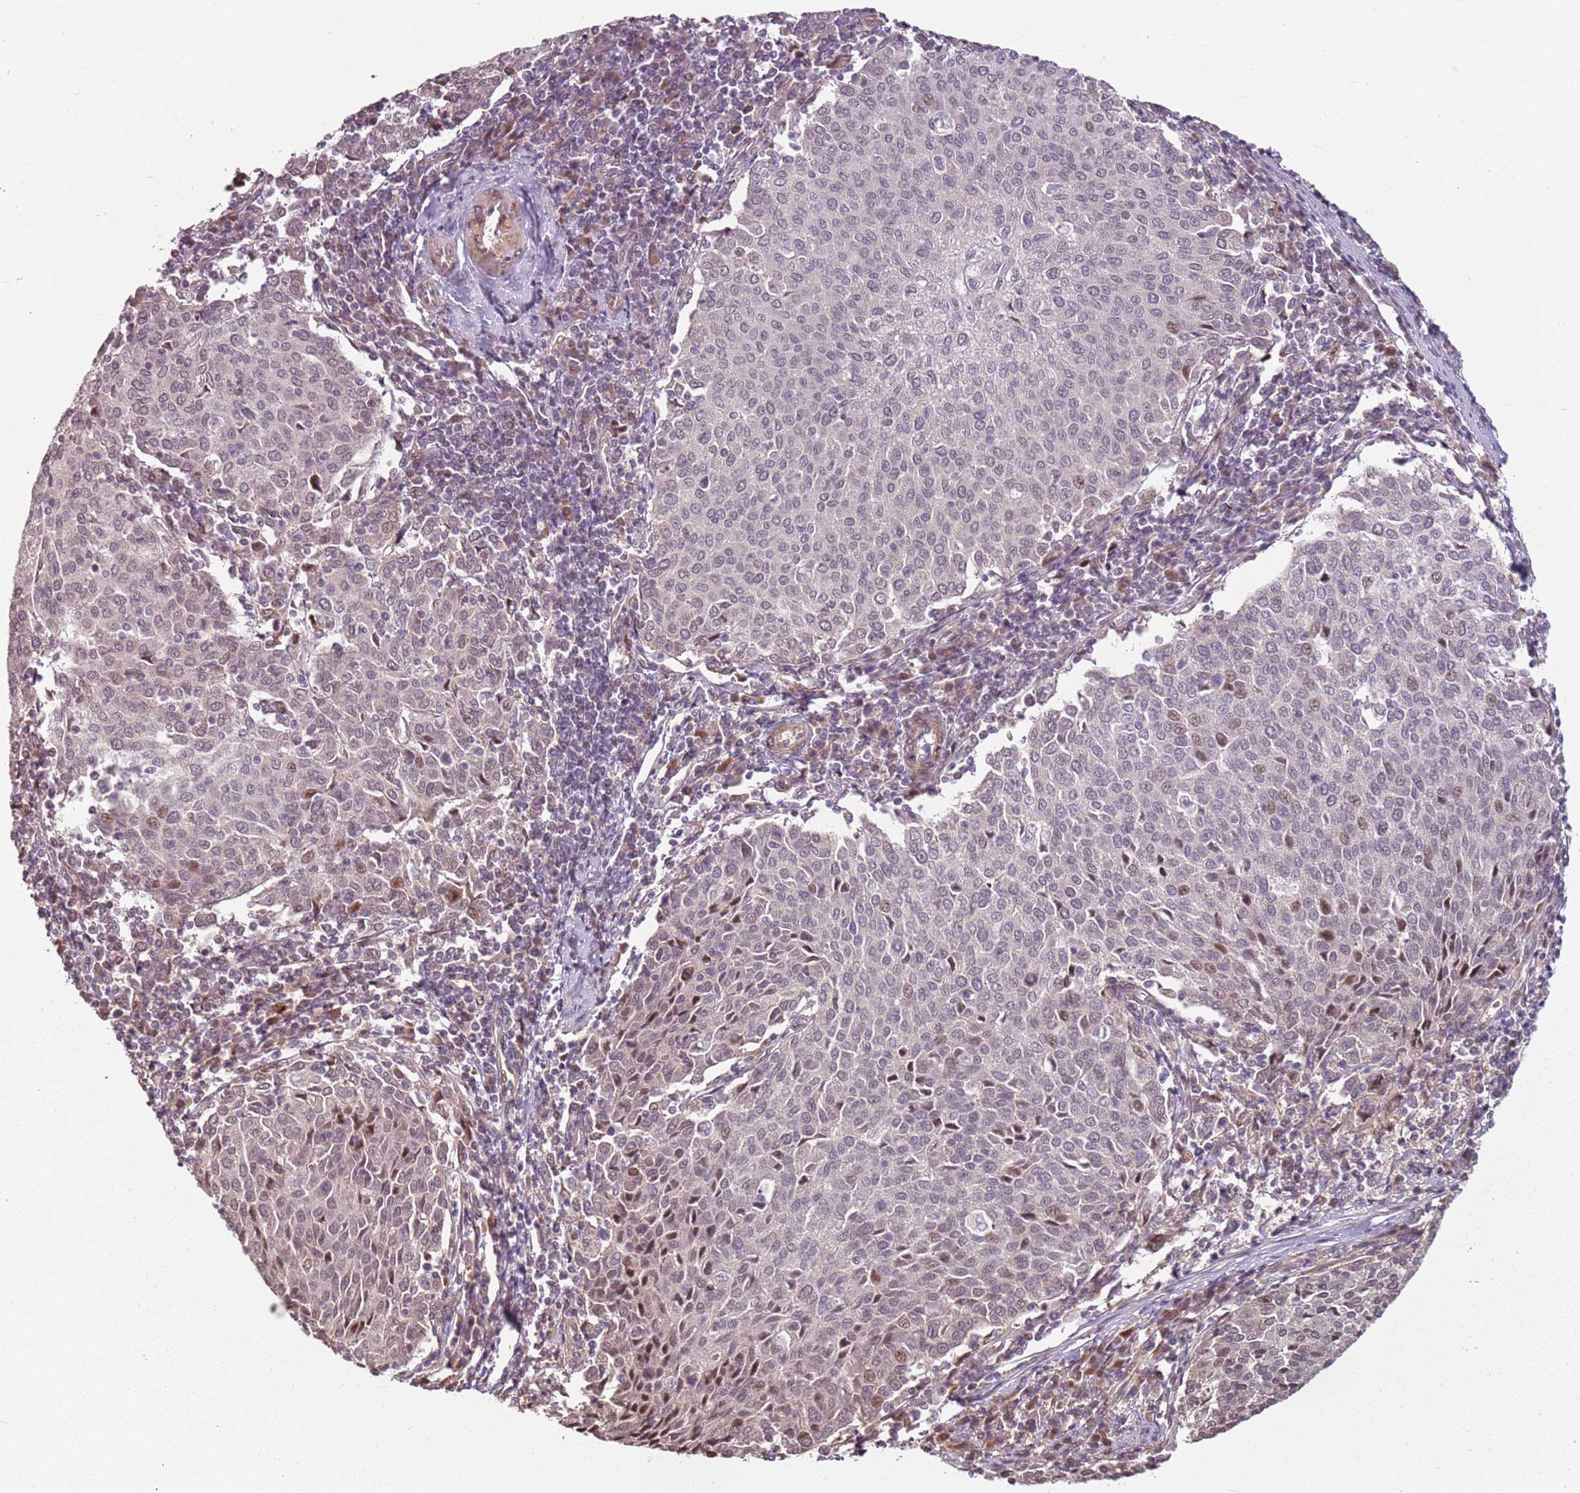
{"staining": {"intensity": "moderate", "quantity": "<25%", "location": "nuclear"}, "tissue": "cervical cancer", "cell_type": "Tumor cells", "image_type": "cancer", "snomed": [{"axis": "morphology", "description": "Squamous cell carcinoma, NOS"}, {"axis": "topography", "description": "Cervix"}], "caption": "About <25% of tumor cells in cervical cancer (squamous cell carcinoma) demonstrate moderate nuclear protein expression as visualized by brown immunohistochemical staining.", "gene": "CHURC1", "patient": {"sex": "female", "age": 46}}